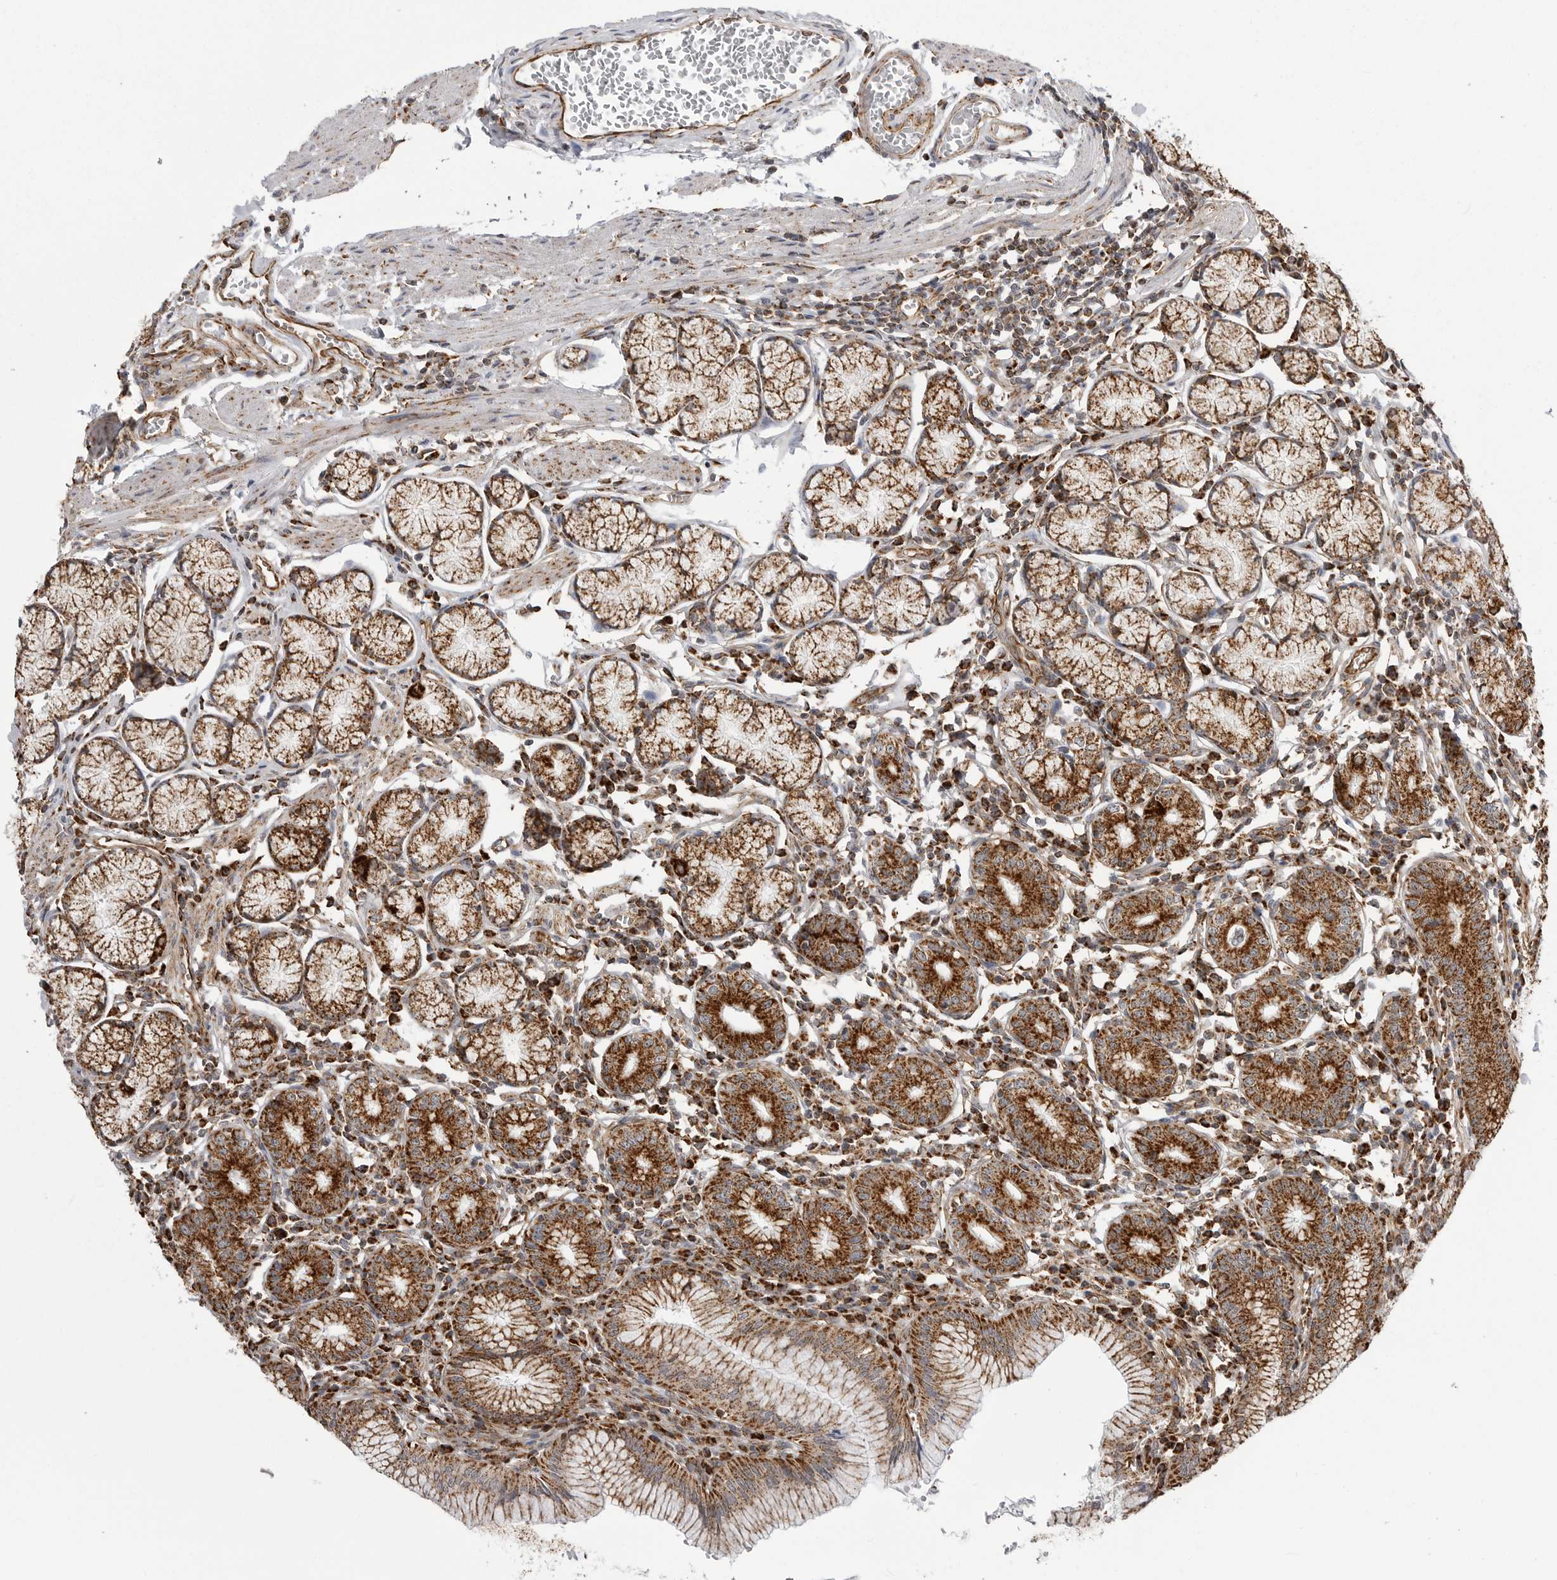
{"staining": {"intensity": "strong", "quantity": ">75%", "location": "cytoplasmic/membranous"}, "tissue": "stomach", "cell_type": "Glandular cells", "image_type": "normal", "snomed": [{"axis": "morphology", "description": "Normal tissue, NOS"}, {"axis": "topography", "description": "Stomach"}], "caption": "Brown immunohistochemical staining in benign human stomach reveals strong cytoplasmic/membranous positivity in approximately >75% of glandular cells.", "gene": "FH", "patient": {"sex": "male", "age": 55}}